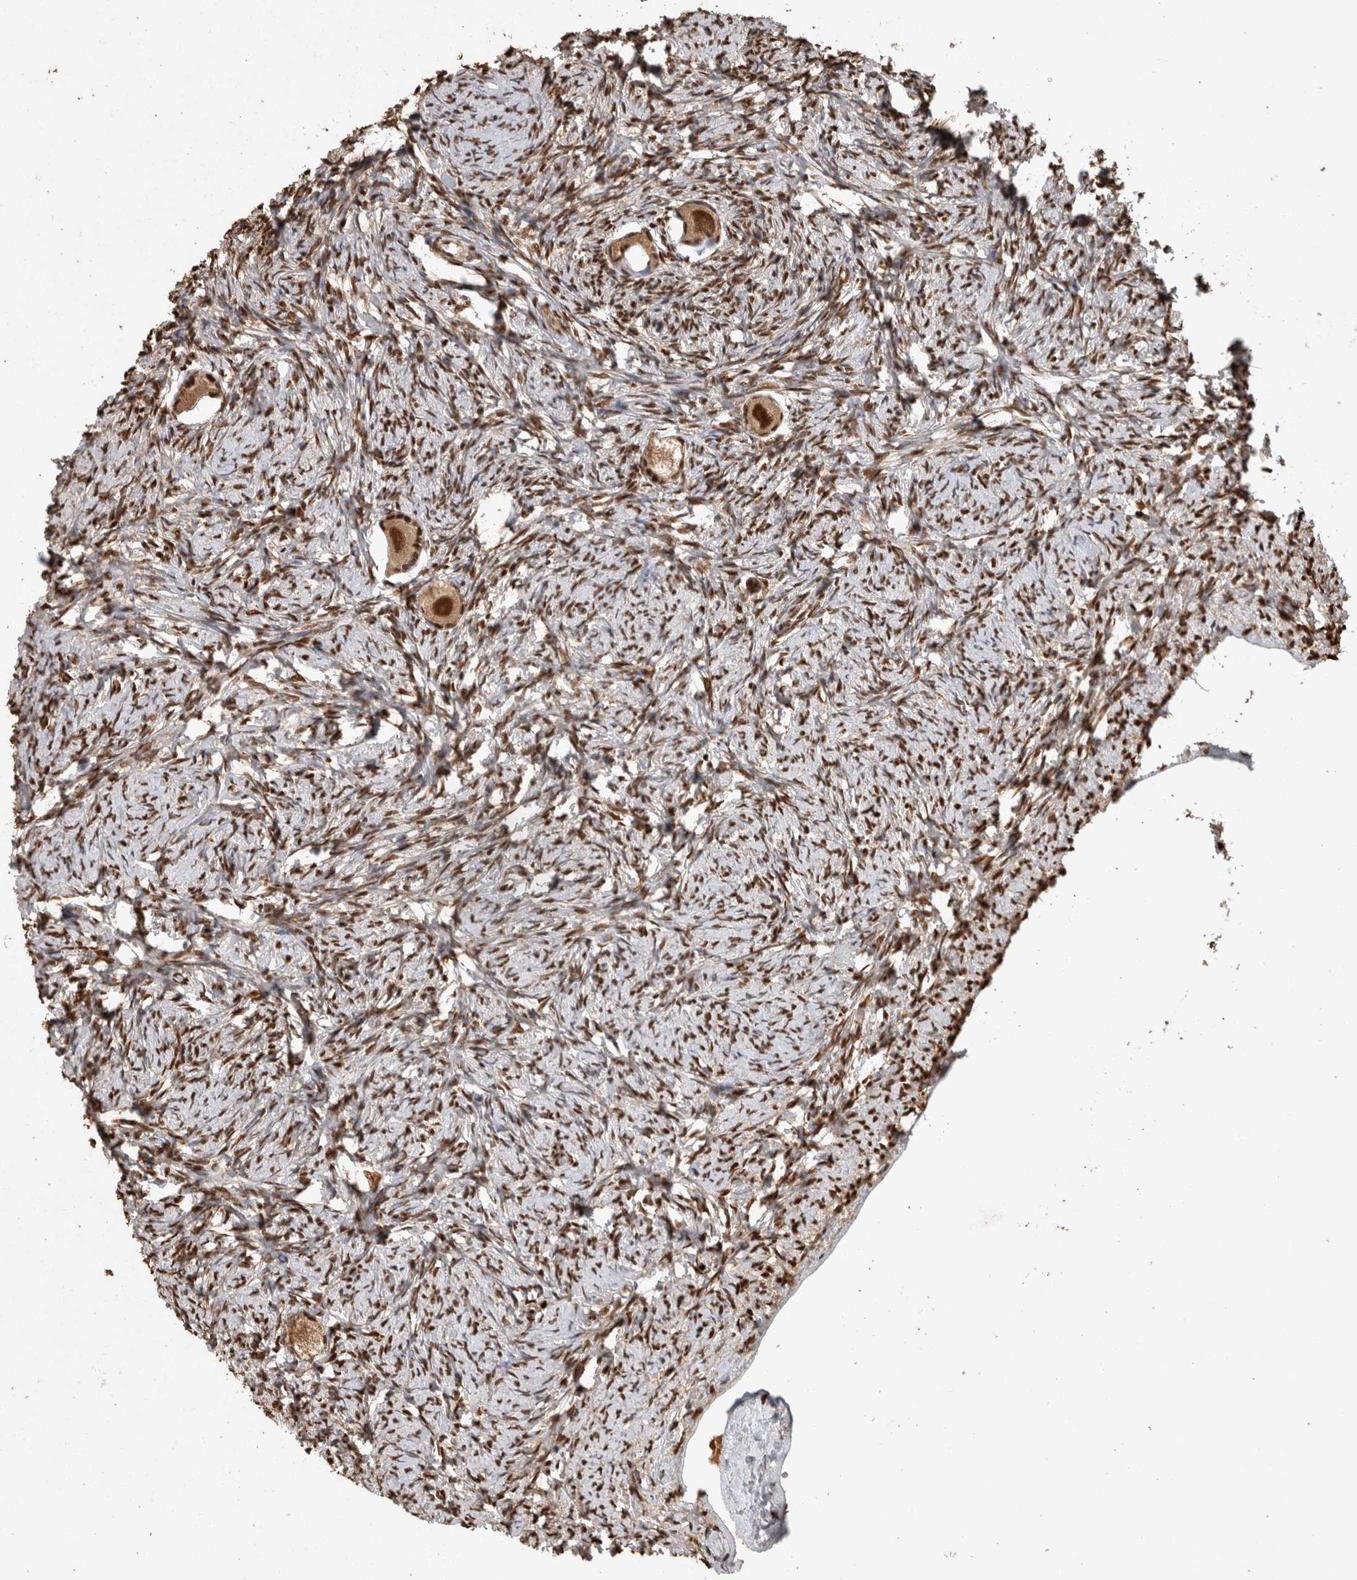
{"staining": {"intensity": "strong", "quantity": ">75%", "location": "nuclear"}, "tissue": "ovary", "cell_type": "Follicle cells", "image_type": "normal", "snomed": [{"axis": "morphology", "description": "Normal tissue, NOS"}, {"axis": "topography", "description": "Ovary"}], "caption": "The micrograph shows staining of normal ovary, revealing strong nuclear protein staining (brown color) within follicle cells.", "gene": "RAD50", "patient": {"sex": "female", "age": 34}}